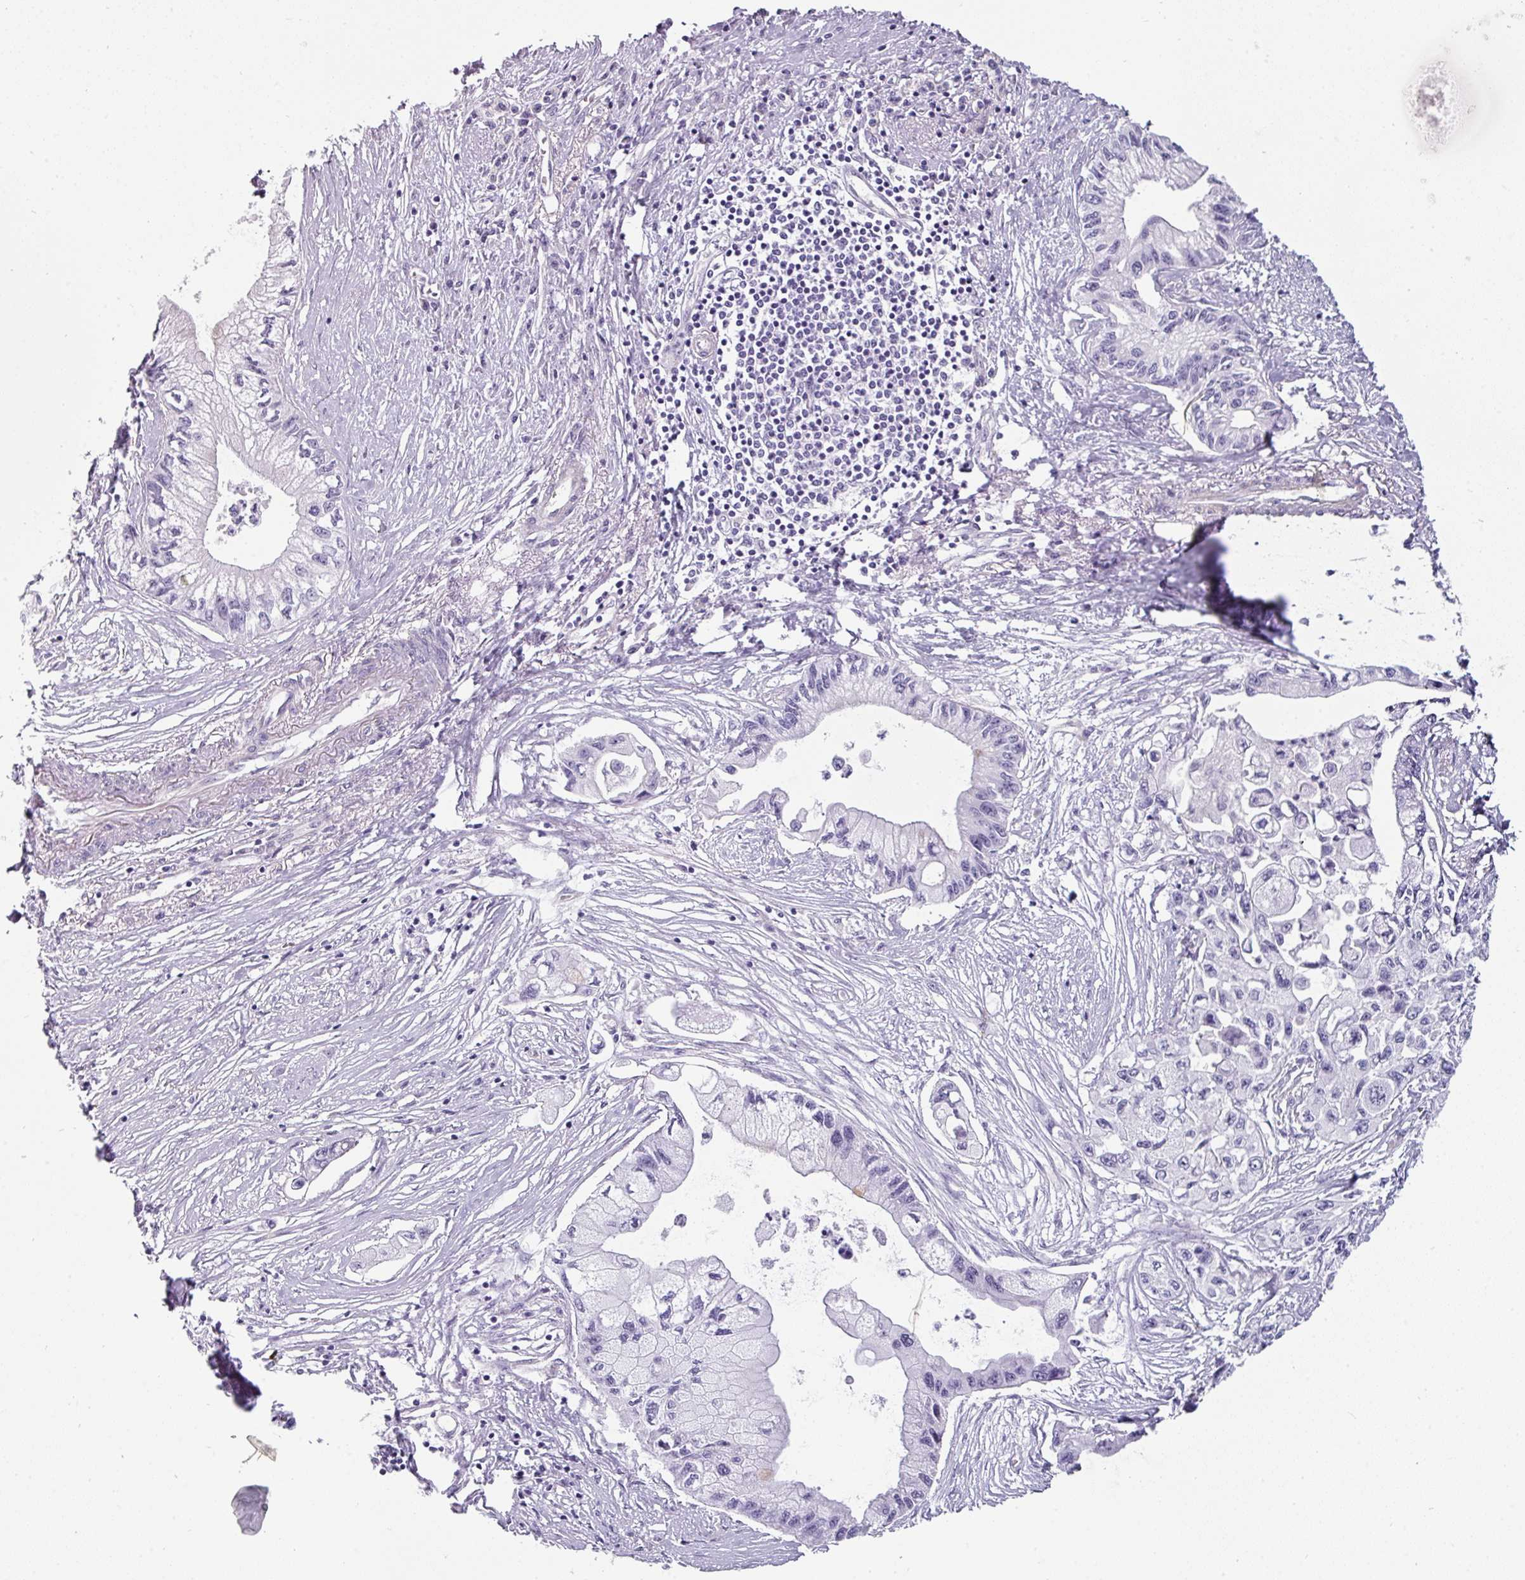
{"staining": {"intensity": "negative", "quantity": "none", "location": "none"}, "tissue": "pancreatic cancer", "cell_type": "Tumor cells", "image_type": "cancer", "snomed": [{"axis": "morphology", "description": "Adenocarcinoma, NOS"}, {"axis": "topography", "description": "Pancreas"}], "caption": "DAB immunohistochemical staining of human adenocarcinoma (pancreatic) displays no significant expression in tumor cells. (DAB (3,3'-diaminobenzidine) immunohistochemistry visualized using brightfield microscopy, high magnification).", "gene": "EYA3", "patient": {"sex": "male", "age": 61}}